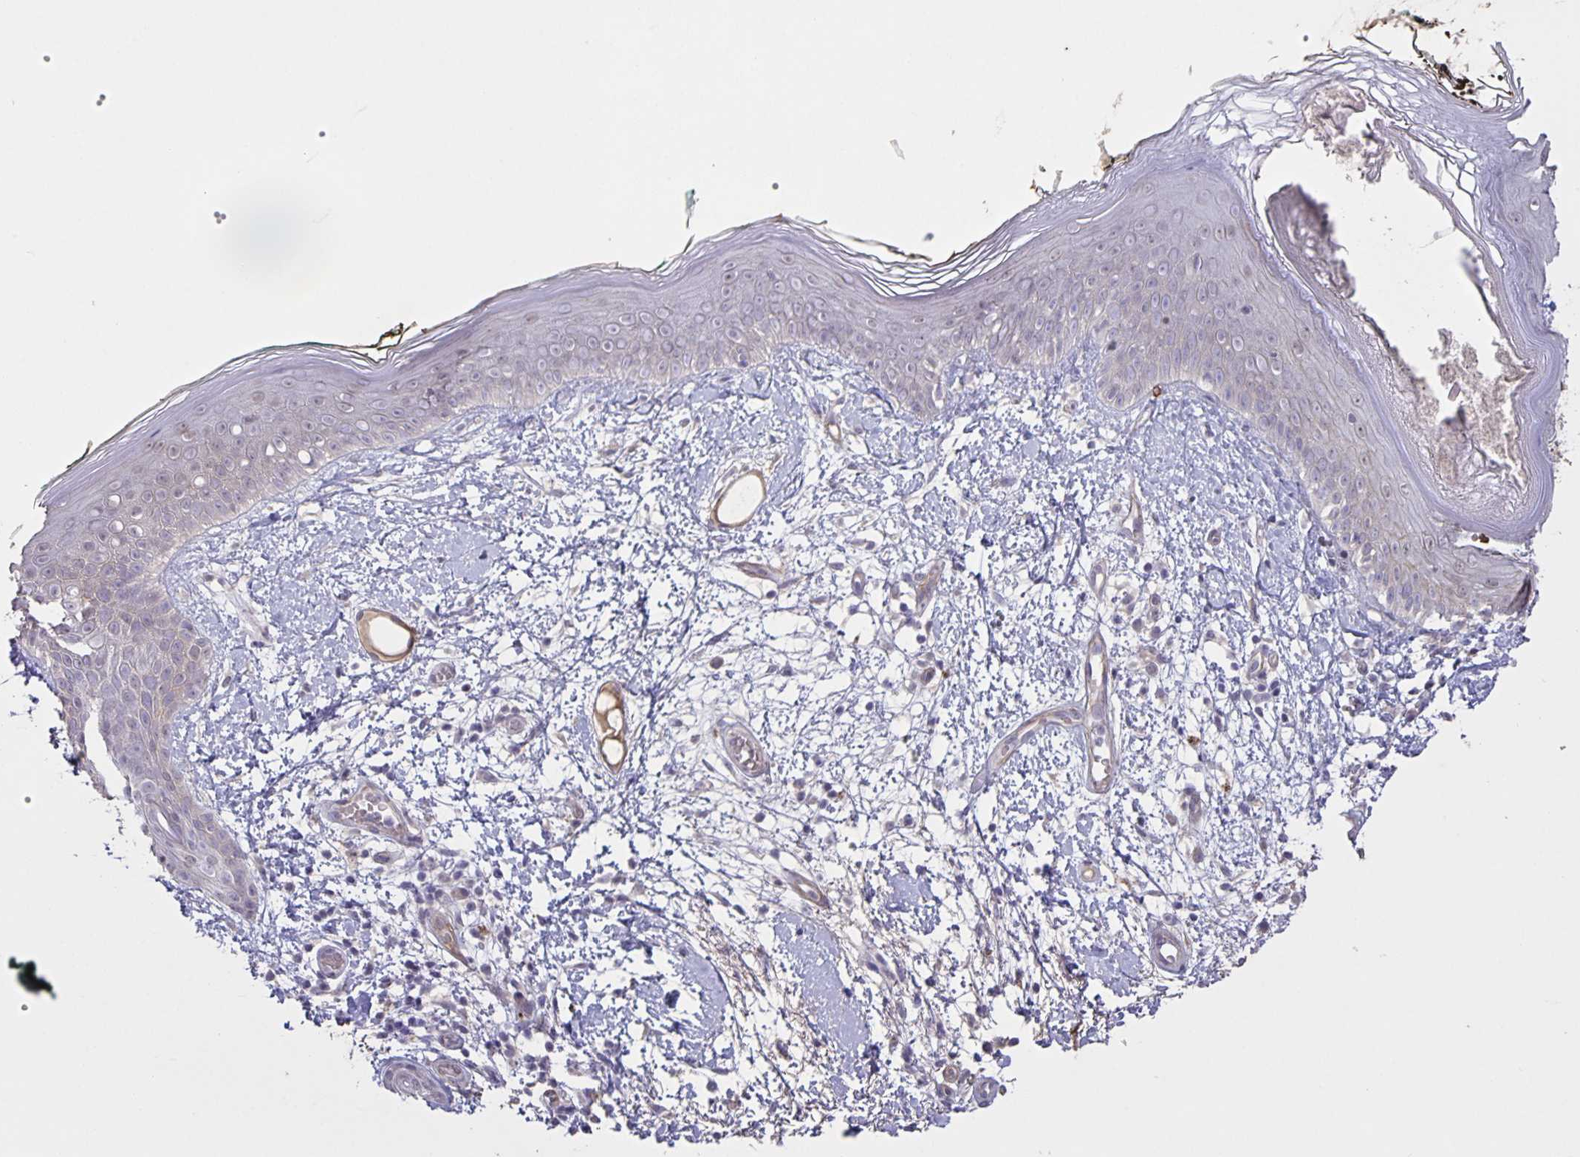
{"staining": {"intensity": "negative", "quantity": "none", "location": "none"}, "tissue": "skin", "cell_type": "Fibroblasts", "image_type": "normal", "snomed": [{"axis": "morphology", "description": "Normal tissue, NOS"}, {"axis": "topography", "description": "Skin"}], "caption": "IHC of normal human skin shows no positivity in fibroblasts. The staining was performed using DAB to visualize the protein expression in brown, while the nuclei were stained in blue with hematoxylin (Magnification: 20x).", "gene": "SRCIN1", "patient": {"sex": "female", "age": 34}}